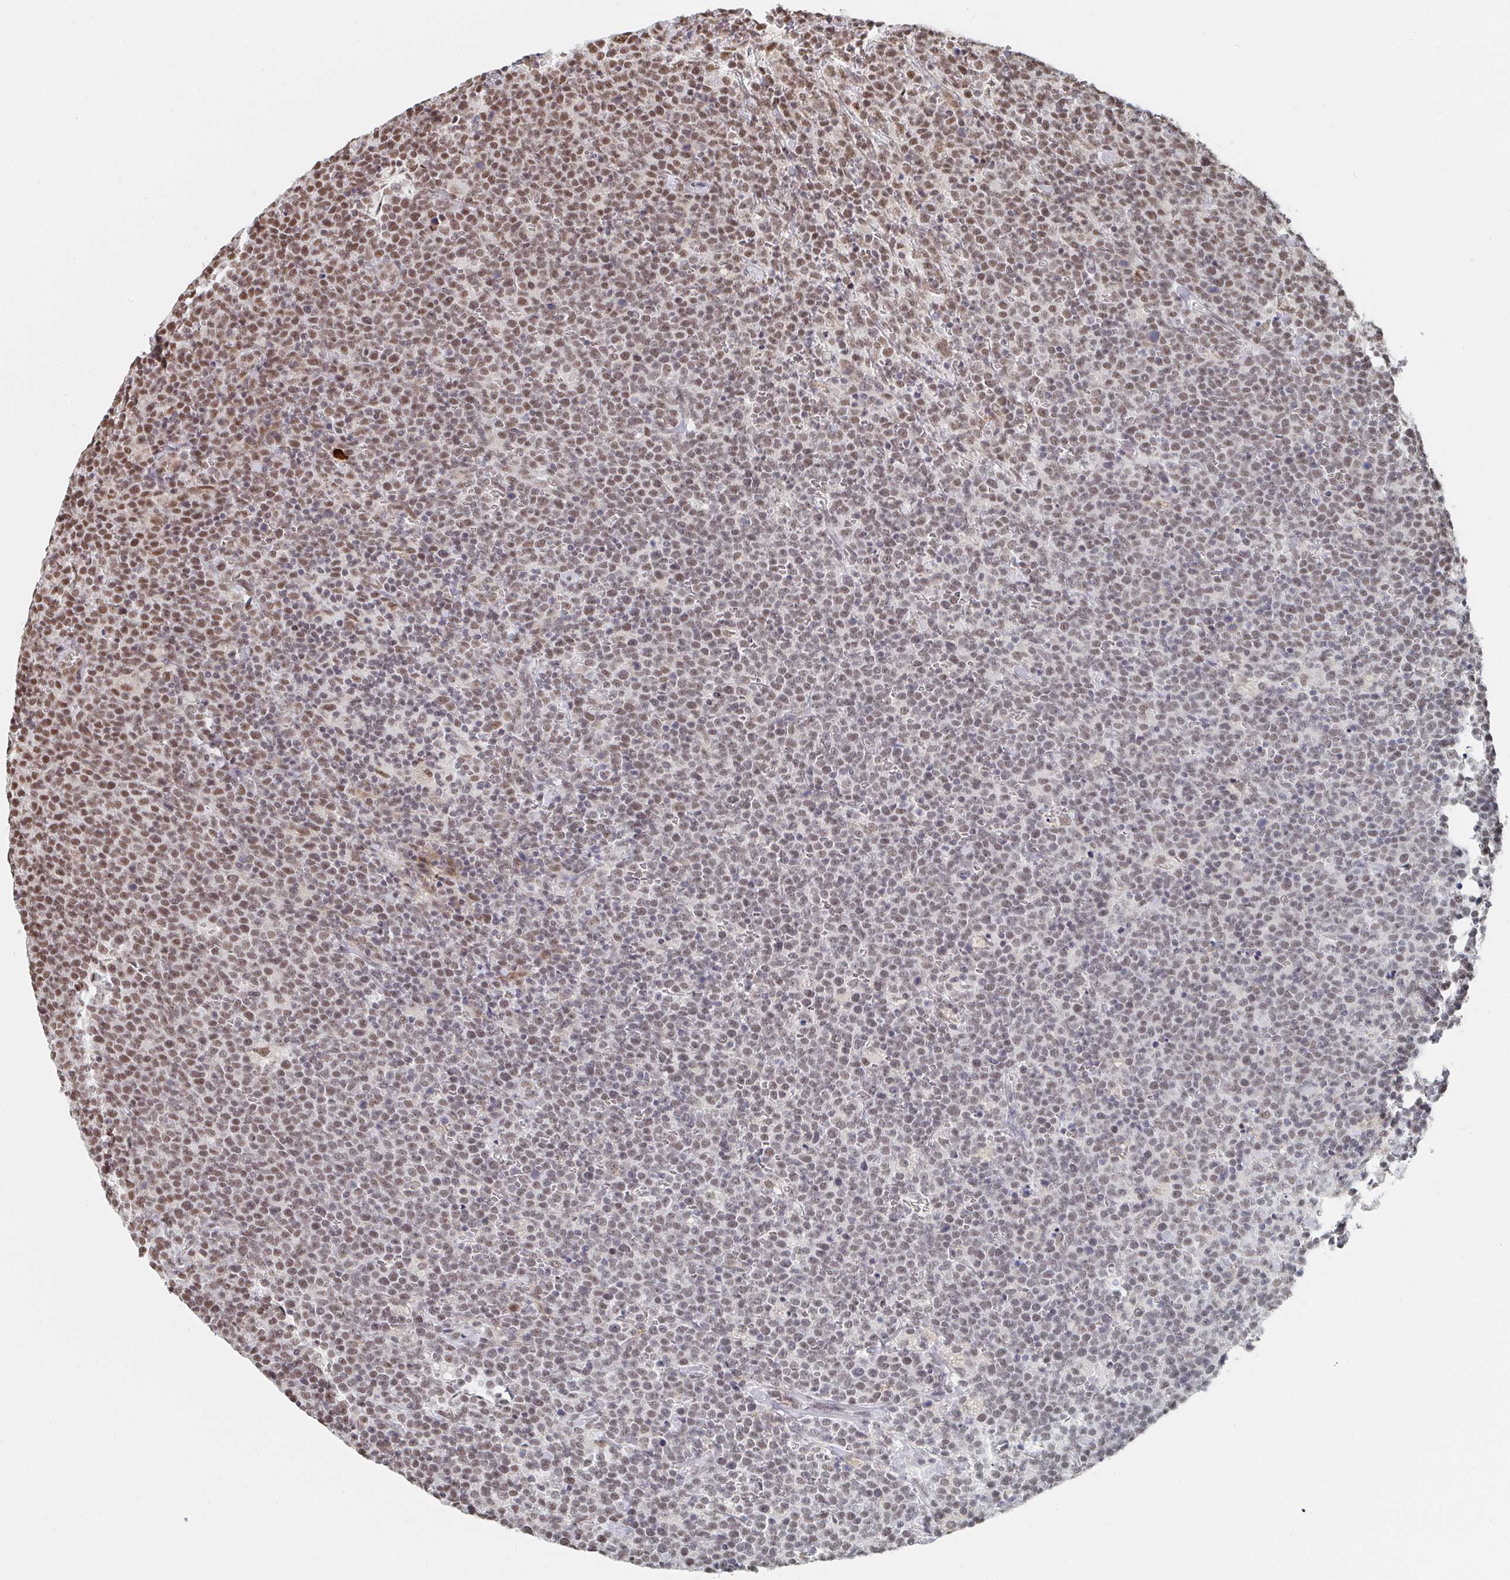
{"staining": {"intensity": "weak", "quantity": "25%-75%", "location": "nuclear"}, "tissue": "lymphoma", "cell_type": "Tumor cells", "image_type": "cancer", "snomed": [{"axis": "morphology", "description": "Malignant lymphoma, non-Hodgkin's type, High grade"}, {"axis": "topography", "description": "Lymph node"}], "caption": "A low amount of weak nuclear positivity is present in about 25%-75% of tumor cells in malignant lymphoma, non-Hodgkin's type (high-grade) tissue.", "gene": "MBNL1", "patient": {"sex": "male", "age": 61}}